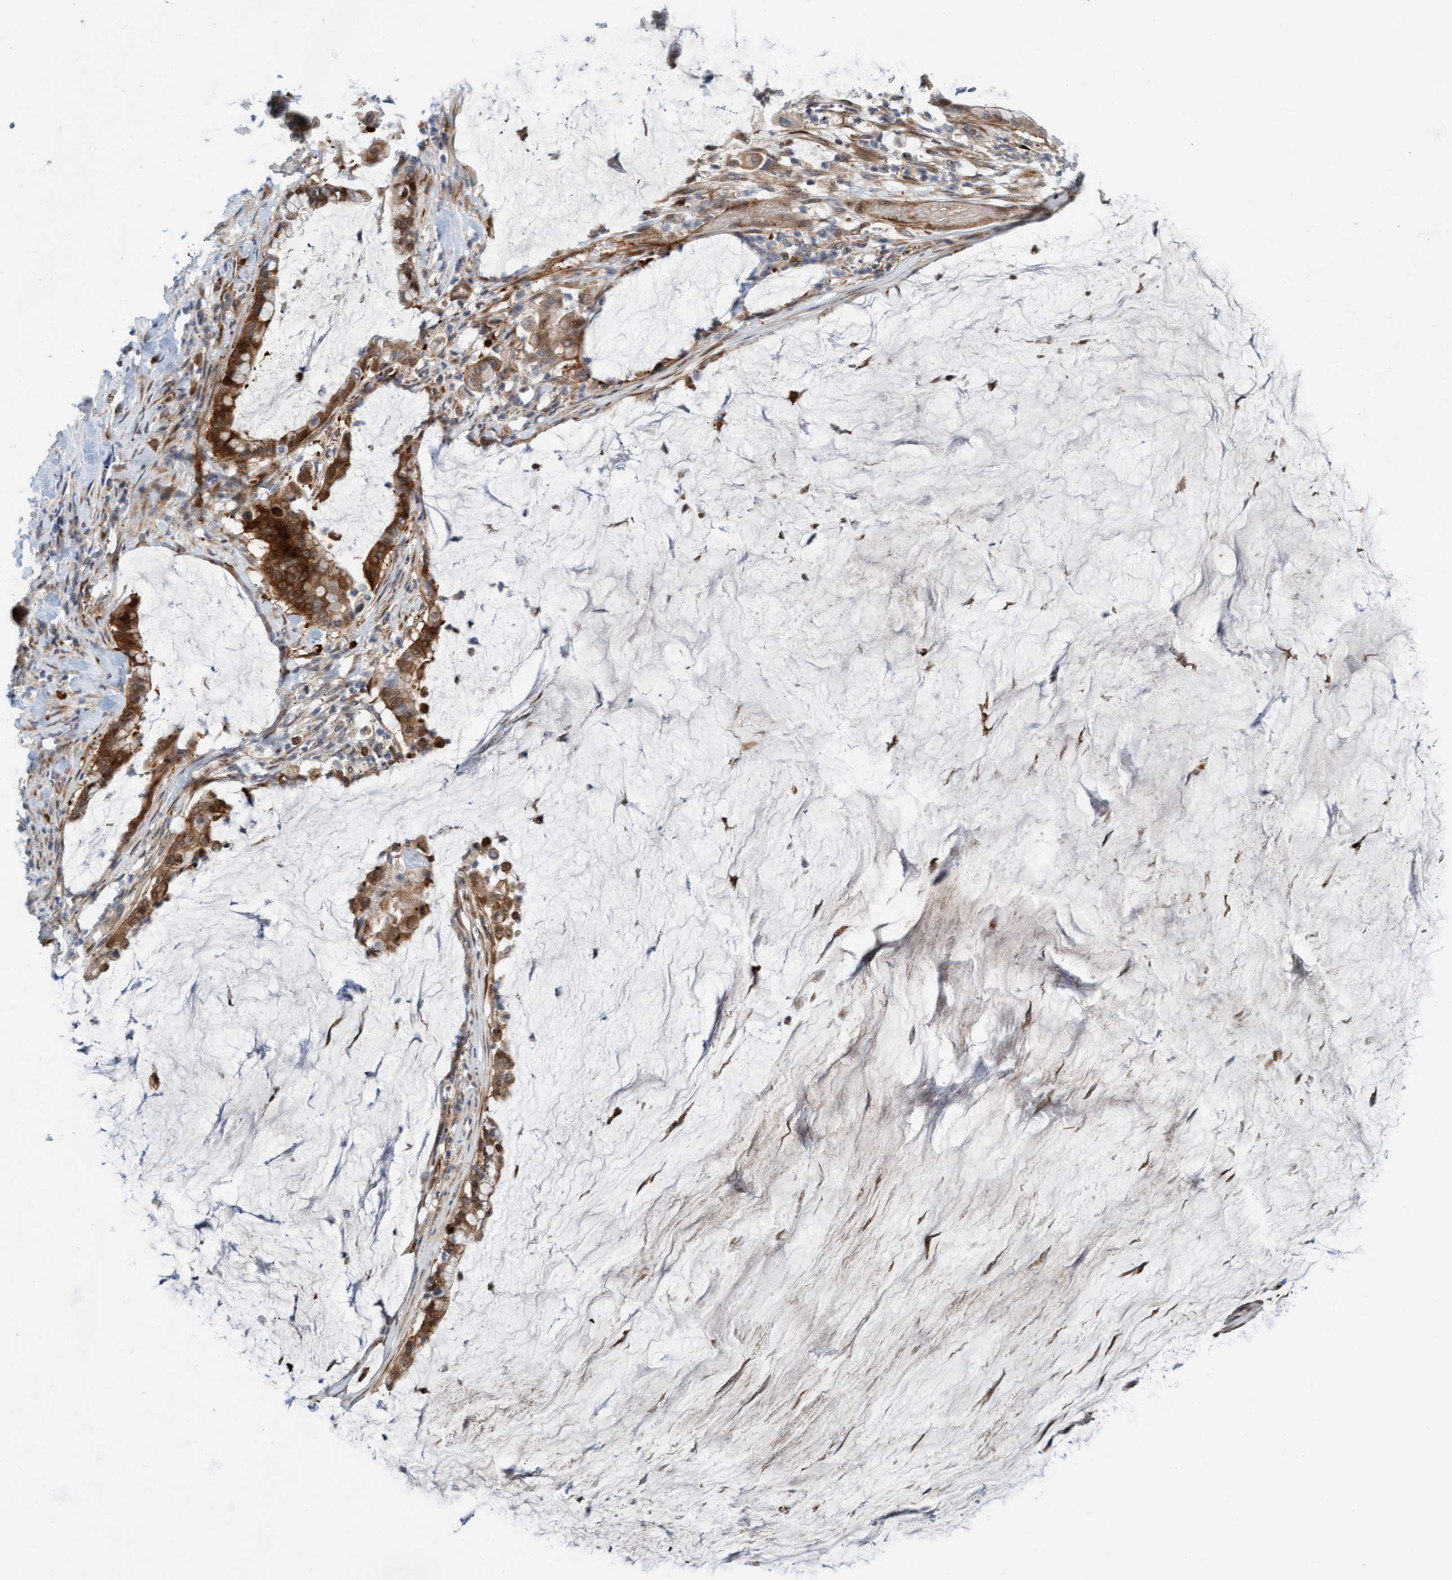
{"staining": {"intensity": "strong", "quantity": ">75%", "location": "cytoplasmic/membranous"}, "tissue": "pancreatic cancer", "cell_type": "Tumor cells", "image_type": "cancer", "snomed": [{"axis": "morphology", "description": "Adenocarcinoma, NOS"}, {"axis": "topography", "description": "Pancreas"}], "caption": "A brown stain shows strong cytoplasmic/membranous positivity of a protein in pancreatic adenocarcinoma tumor cells. (IHC, brightfield microscopy, high magnification).", "gene": "EIF4EBP1", "patient": {"sex": "male", "age": 41}}